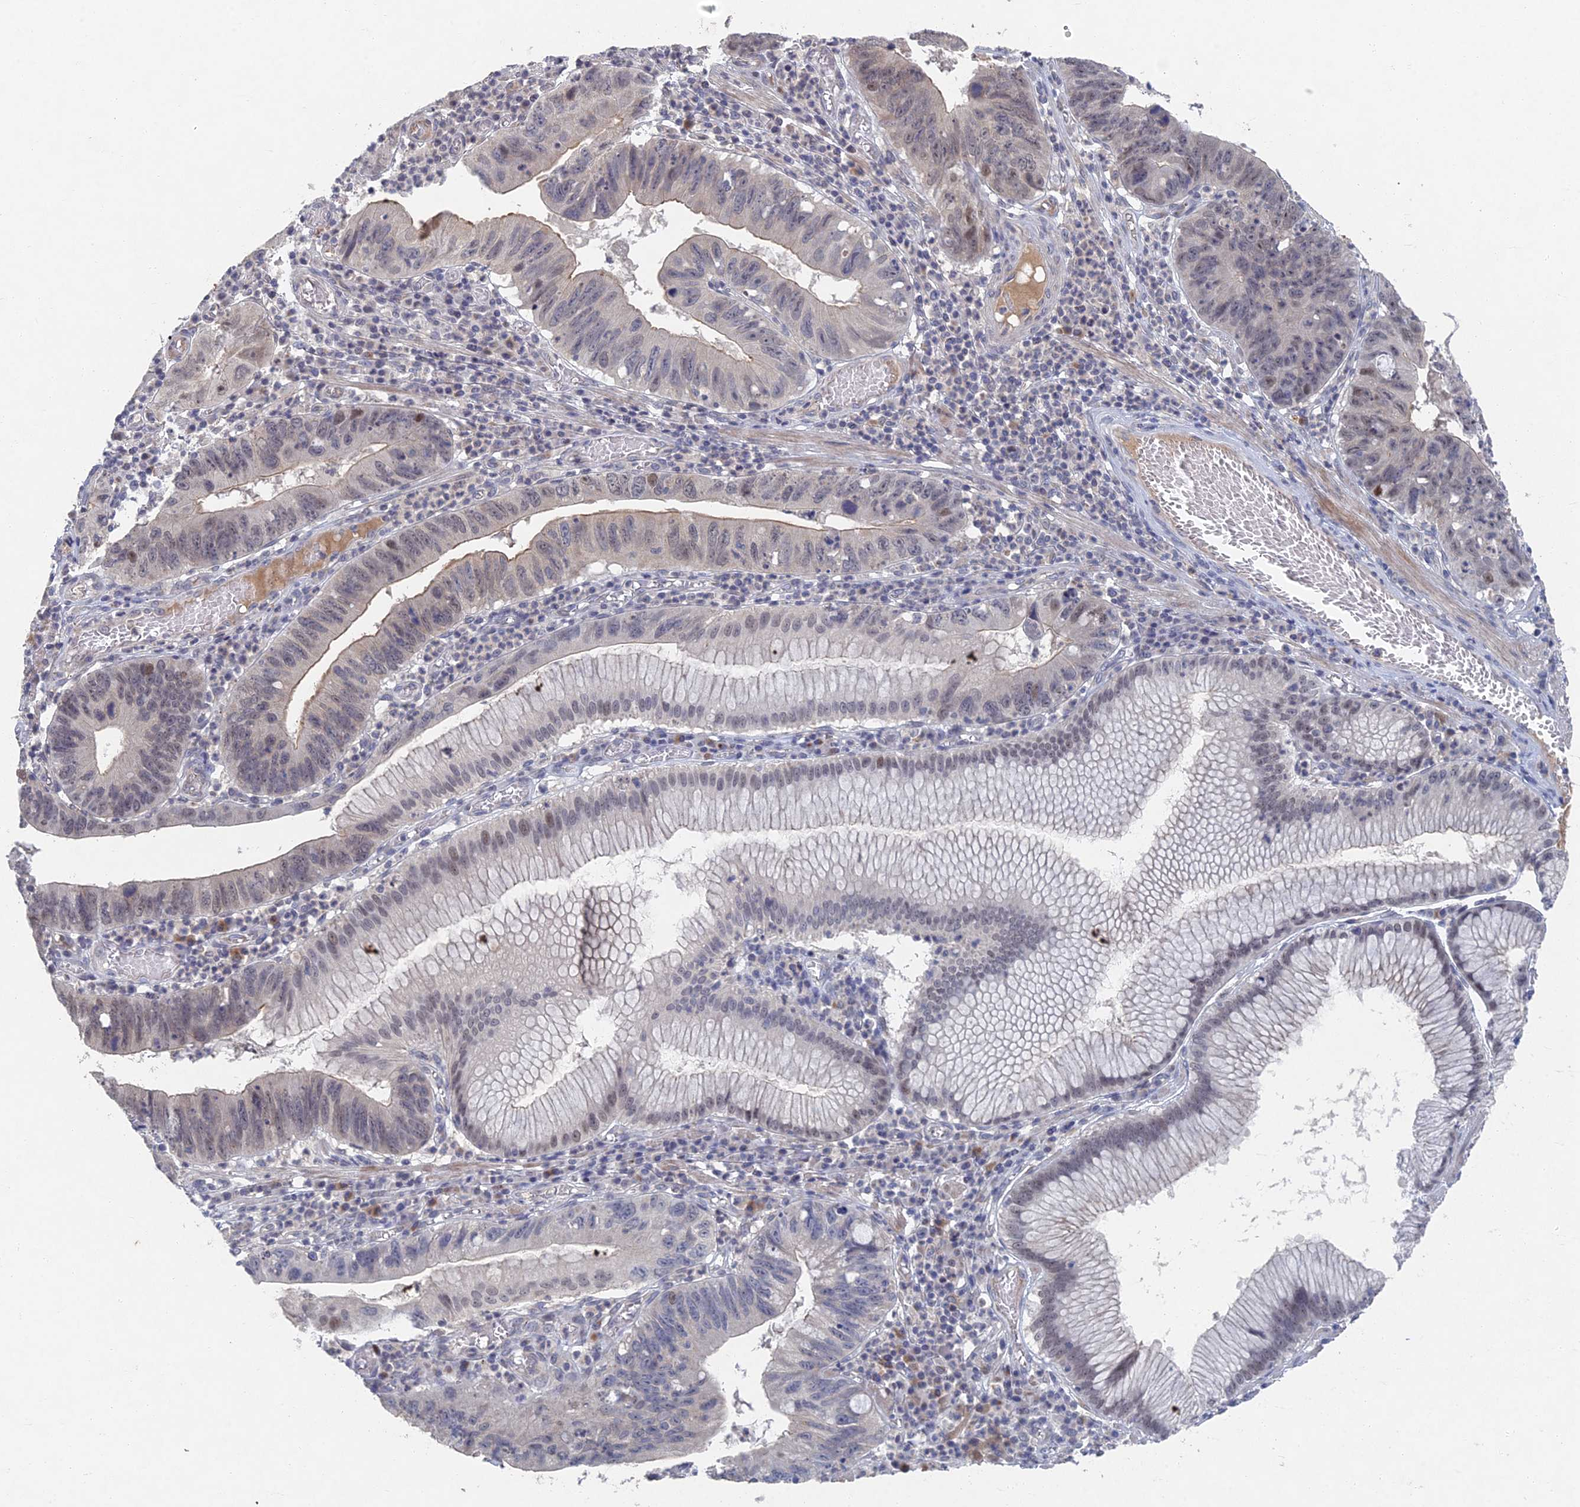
{"staining": {"intensity": "weak", "quantity": "<25%", "location": "nuclear"}, "tissue": "stomach cancer", "cell_type": "Tumor cells", "image_type": "cancer", "snomed": [{"axis": "morphology", "description": "Adenocarcinoma, NOS"}, {"axis": "topography", "description": "Stomach"}], "caption": "The image demonstrates no significant expression in tumor cells of stomach cancer (adenocarcinoma).", "gene": "GNA15", "patient": {"sex": "male", "age": 59}}